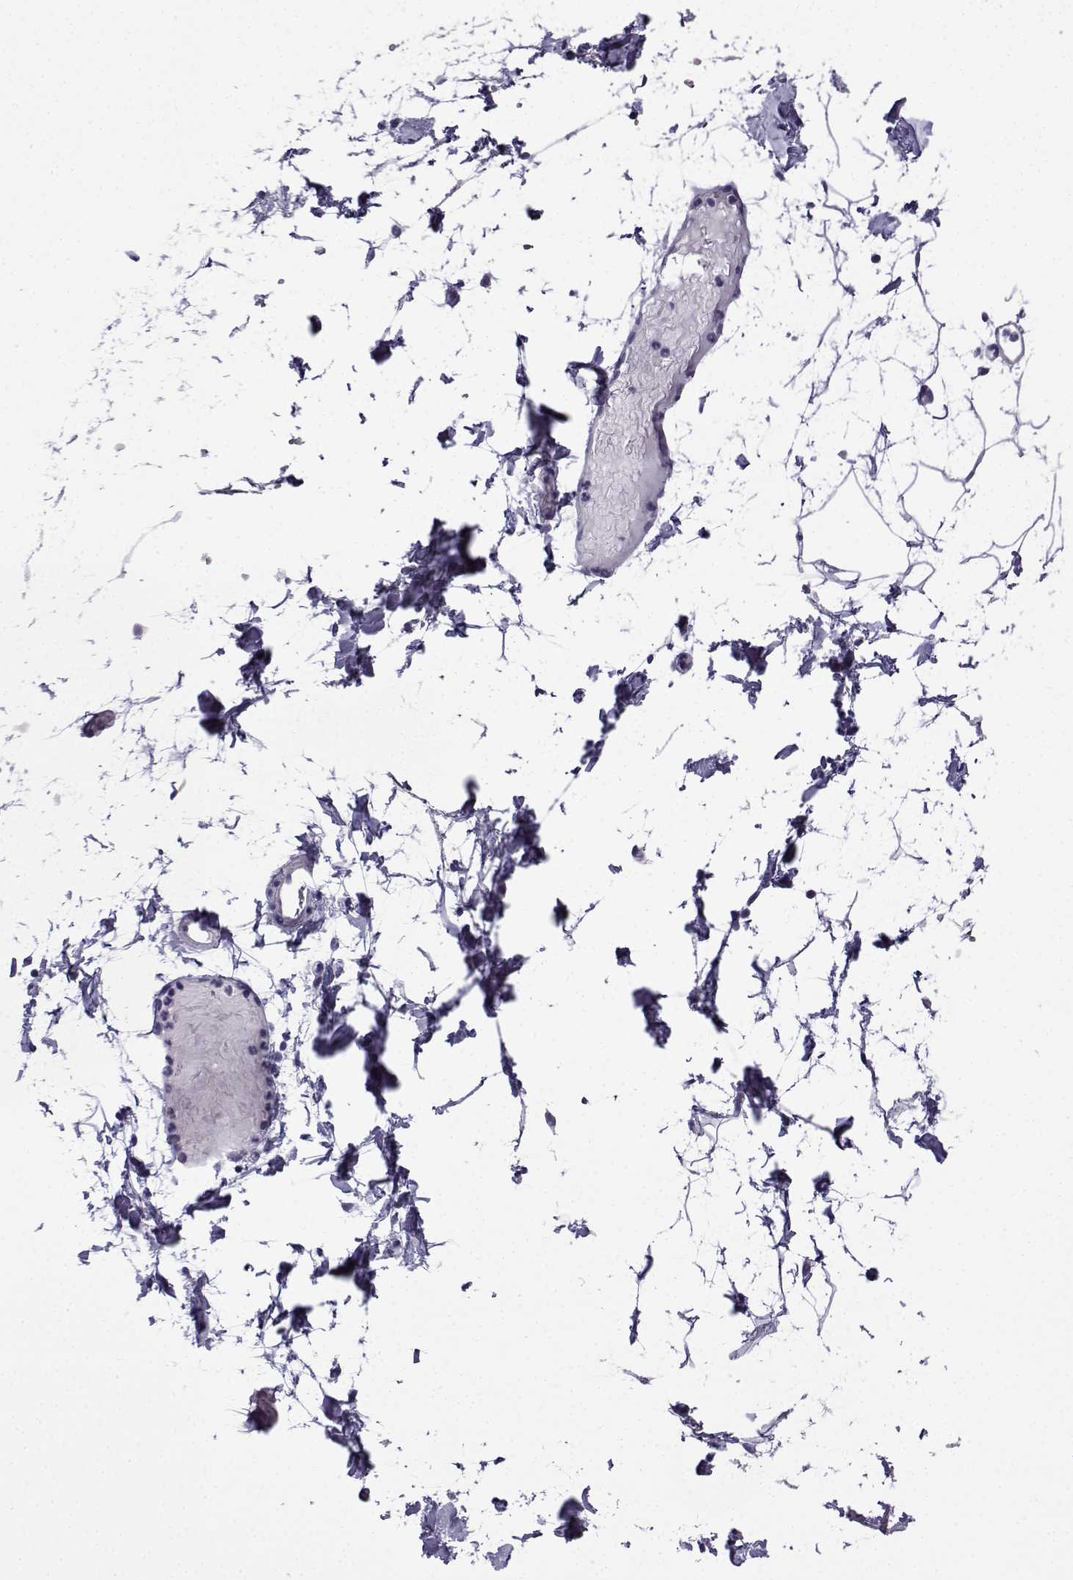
{"staining": {"intensity": "negative", "quantity": "none", "location": "none"}, "tissue": "adipose tissue", "cell_type": "Adipocytes", "image_type": "normal", "snomed": [{"axis": "morphology", "description": "Normal tissue, NOS"}, {"axis": "topography", "description": "Gallbladder"}, {"axis": "topography", "description": "Peripheral nerve tissue"}], "caption": "The image demonstrates no staining of adipocytes in unremarkable adipose tissue.", "gene": "MRGBP", "patient": {"sex": "female", "age": 45}}